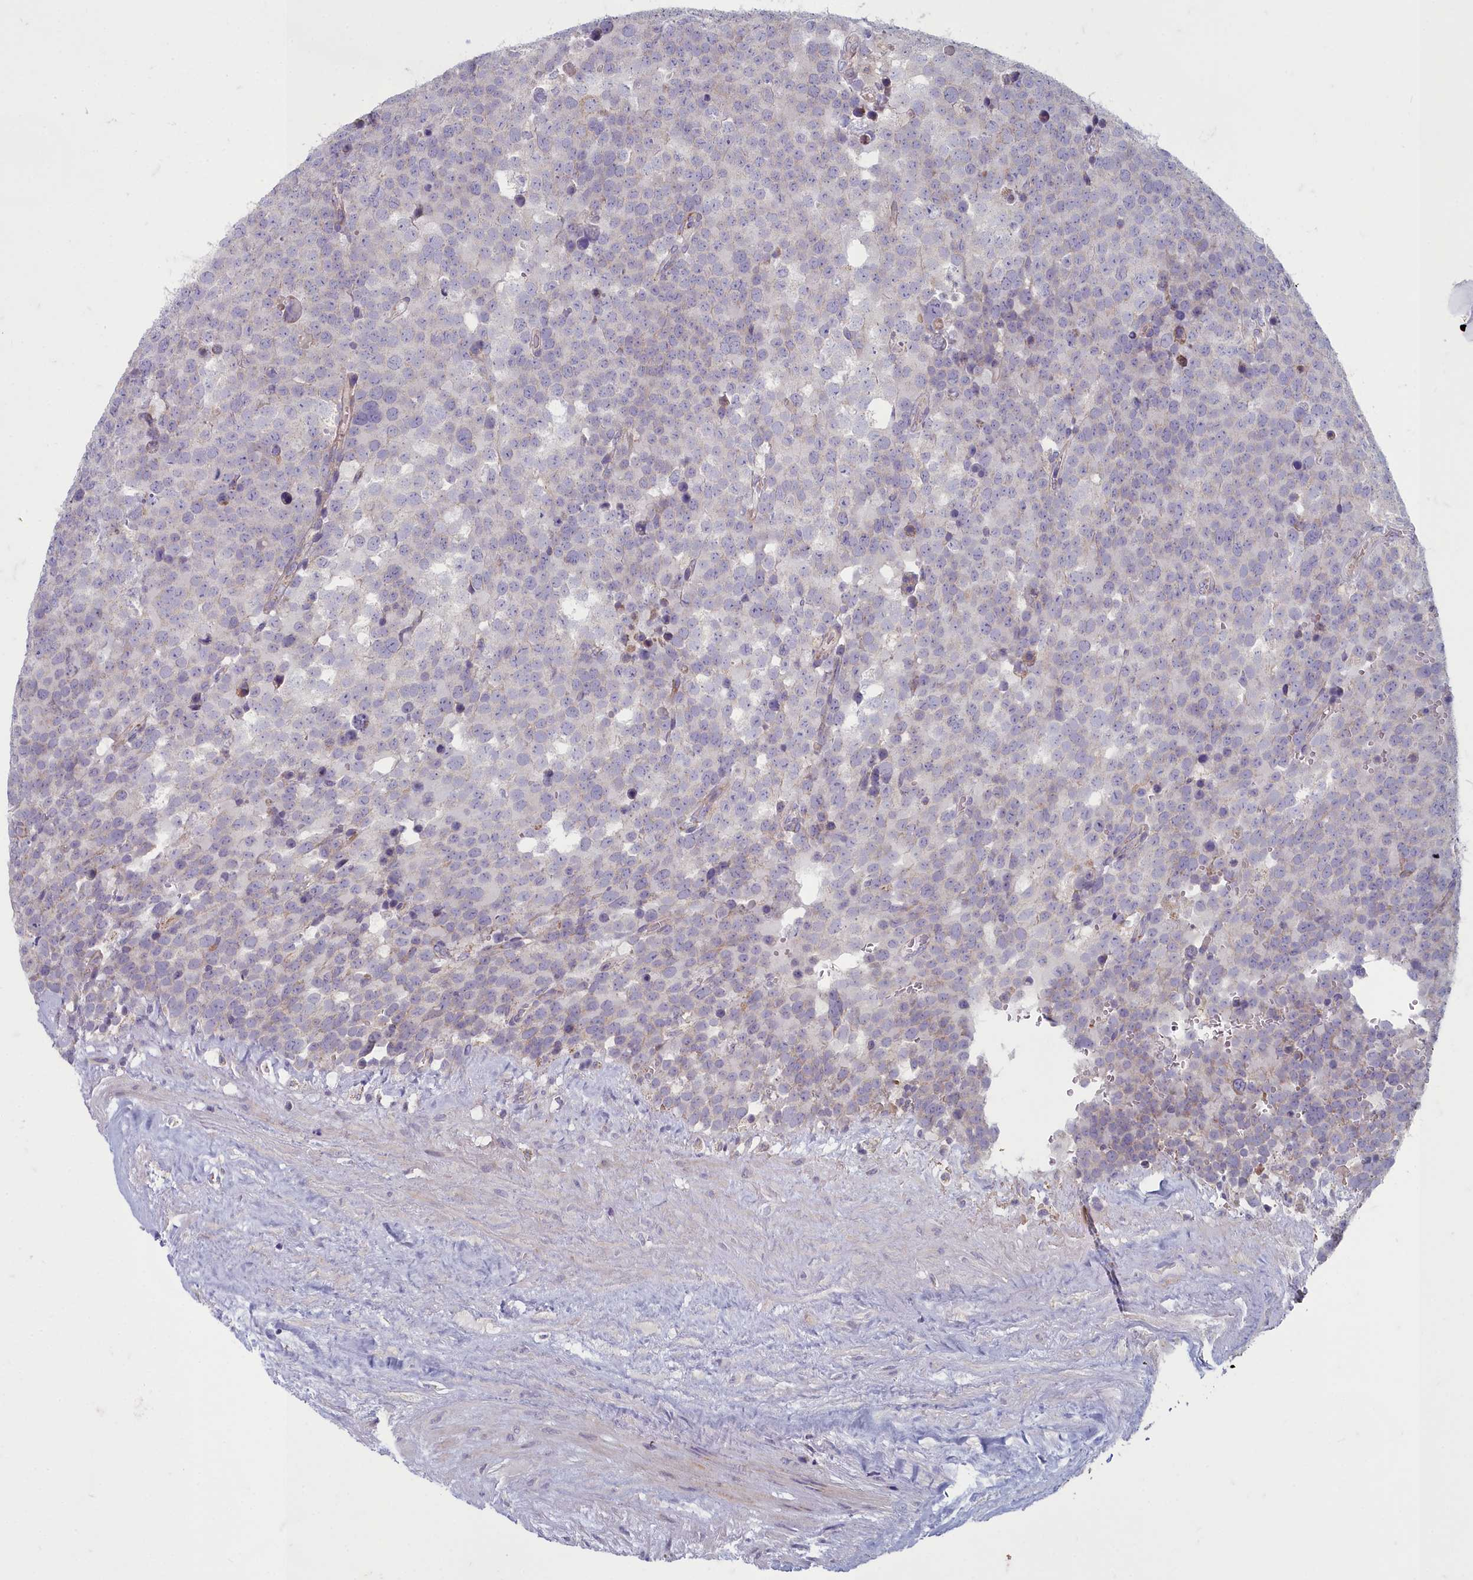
{"staining": {"intensity": "negative", "quantity": "none", "location": "none"}, "tissue": "testis cancer", "cell_type": "Tumor cells", "image_type": "cancer", "snomed": [{"axis": "morphology", "description": "Seminoma, NOS"}, {"axis": "topography", "description": "Testis"}], "caption": "Protein analysis of testis seminoma displays no significant staining in tumor cells.", "gene": "INSYN2A", "patient": {"sex": "male", "age": 71}}